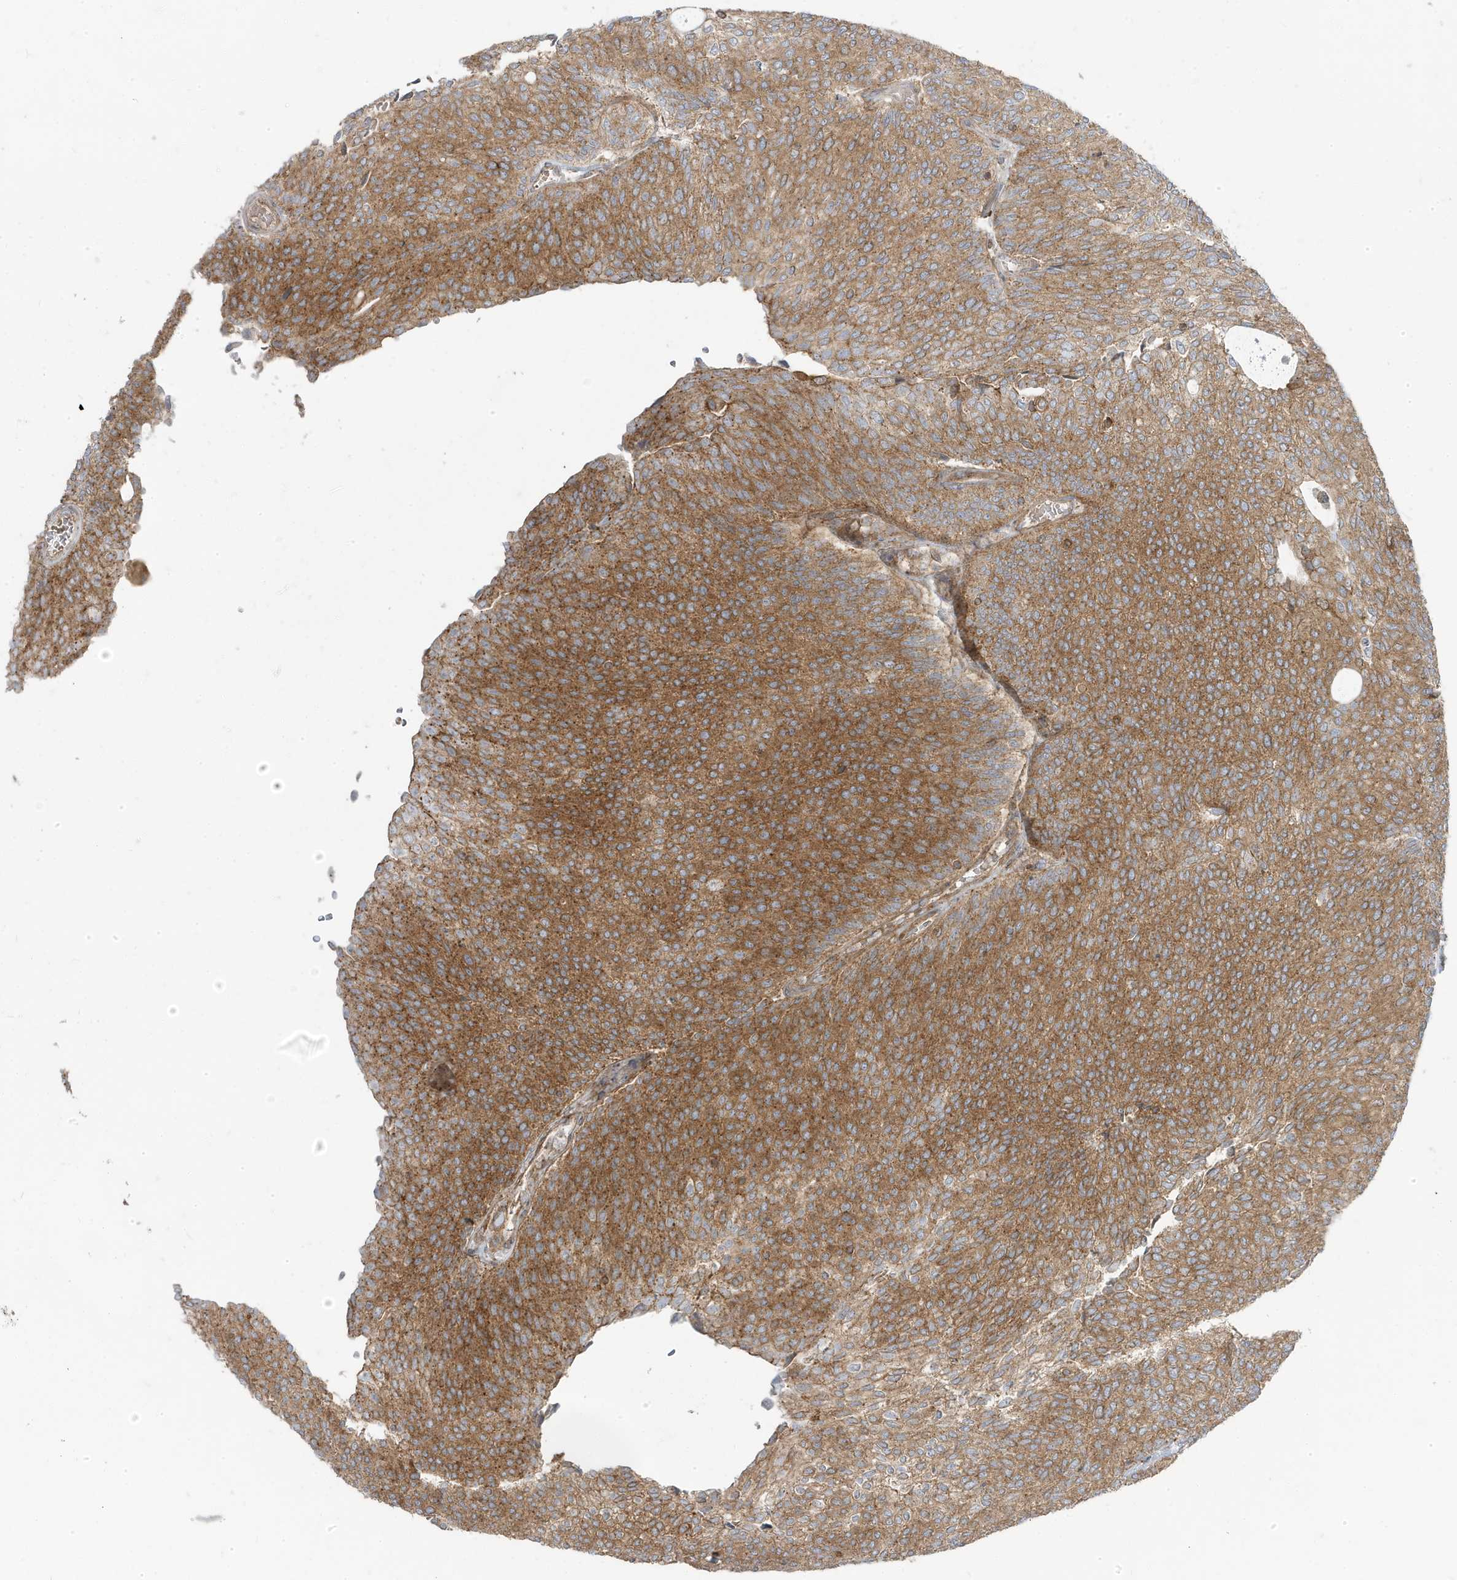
{"staining": {"intensity": "moderate", "quantity": ">75%", "location": "cytoplasmic/membranous"}, "tissue": "urothelial cancer", "cell_type": "Tumor cells", "image_type": "cancer", "snomed": [{"axis": "morphology", "description": "Urothelial carcinoma, Low grade"}, {"axis": "topography", "description": "Urinary bladder"}], "caption": "Brown immunohistochemical staining in low-grade urothelial carcinoma demonstrates moderate cytoplasmic/membranous staining in about >75% of tumor cells.", "gene": "STAM", "patient": {"sex": "female", "age": 79}}